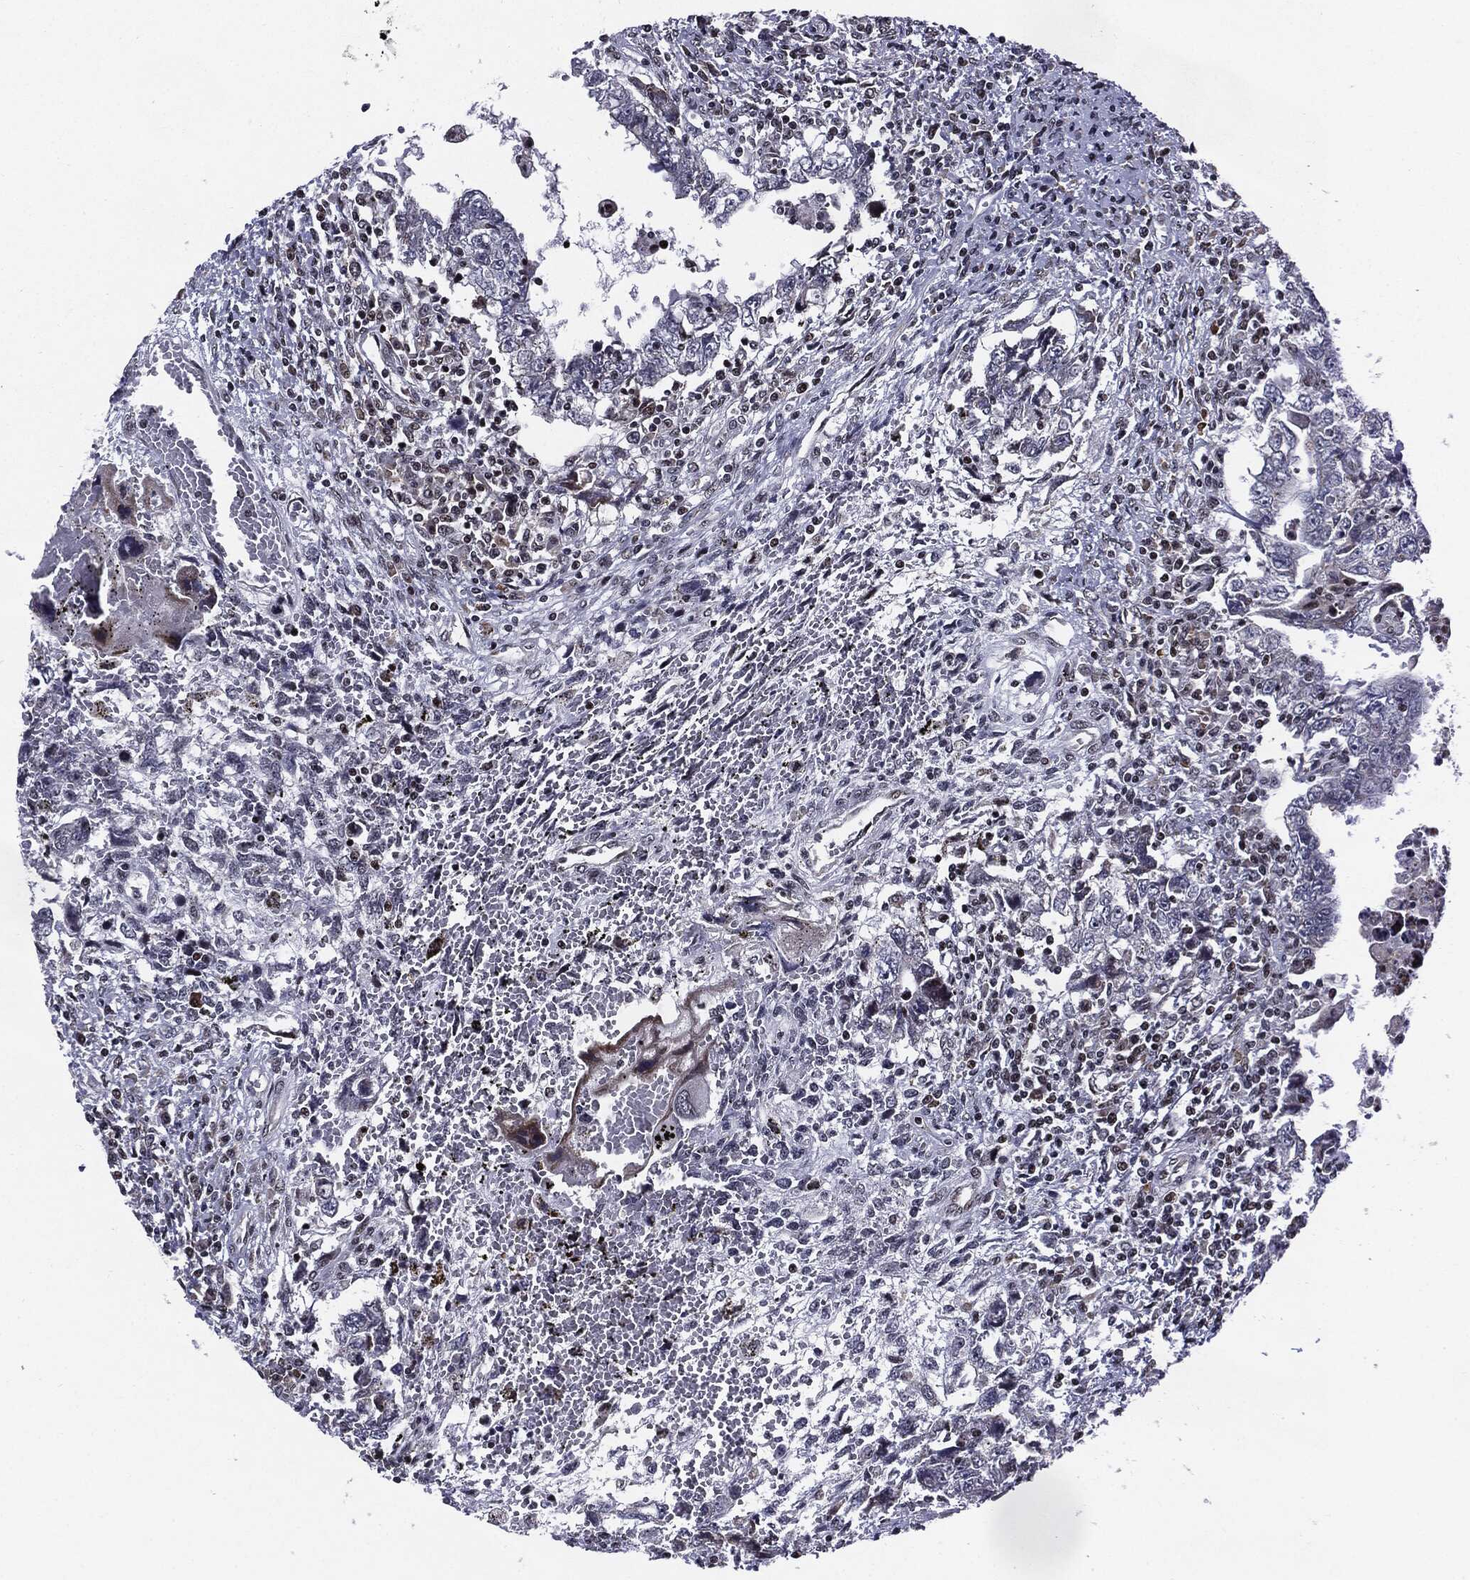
{"staining": {"intensity": "negative", "quantity": "none", "location": "none"}, "tissue": "testis cancer", "cell_type": "Tumor cells", "image_type": "cancer", "snomed": [{"axis": "morphology", "description": "Carcinoma, Embryonal, NOS"}, {"axis": "topography", "description": "Testis"}], "caption": "IHC histopathology image of human embryonal carcinoma (testis) stained for a protein (brown), which exhibits no positivity in tumor cells.", "gene": "ZFP91", "patient": {"sex": "male", "age": 26}}